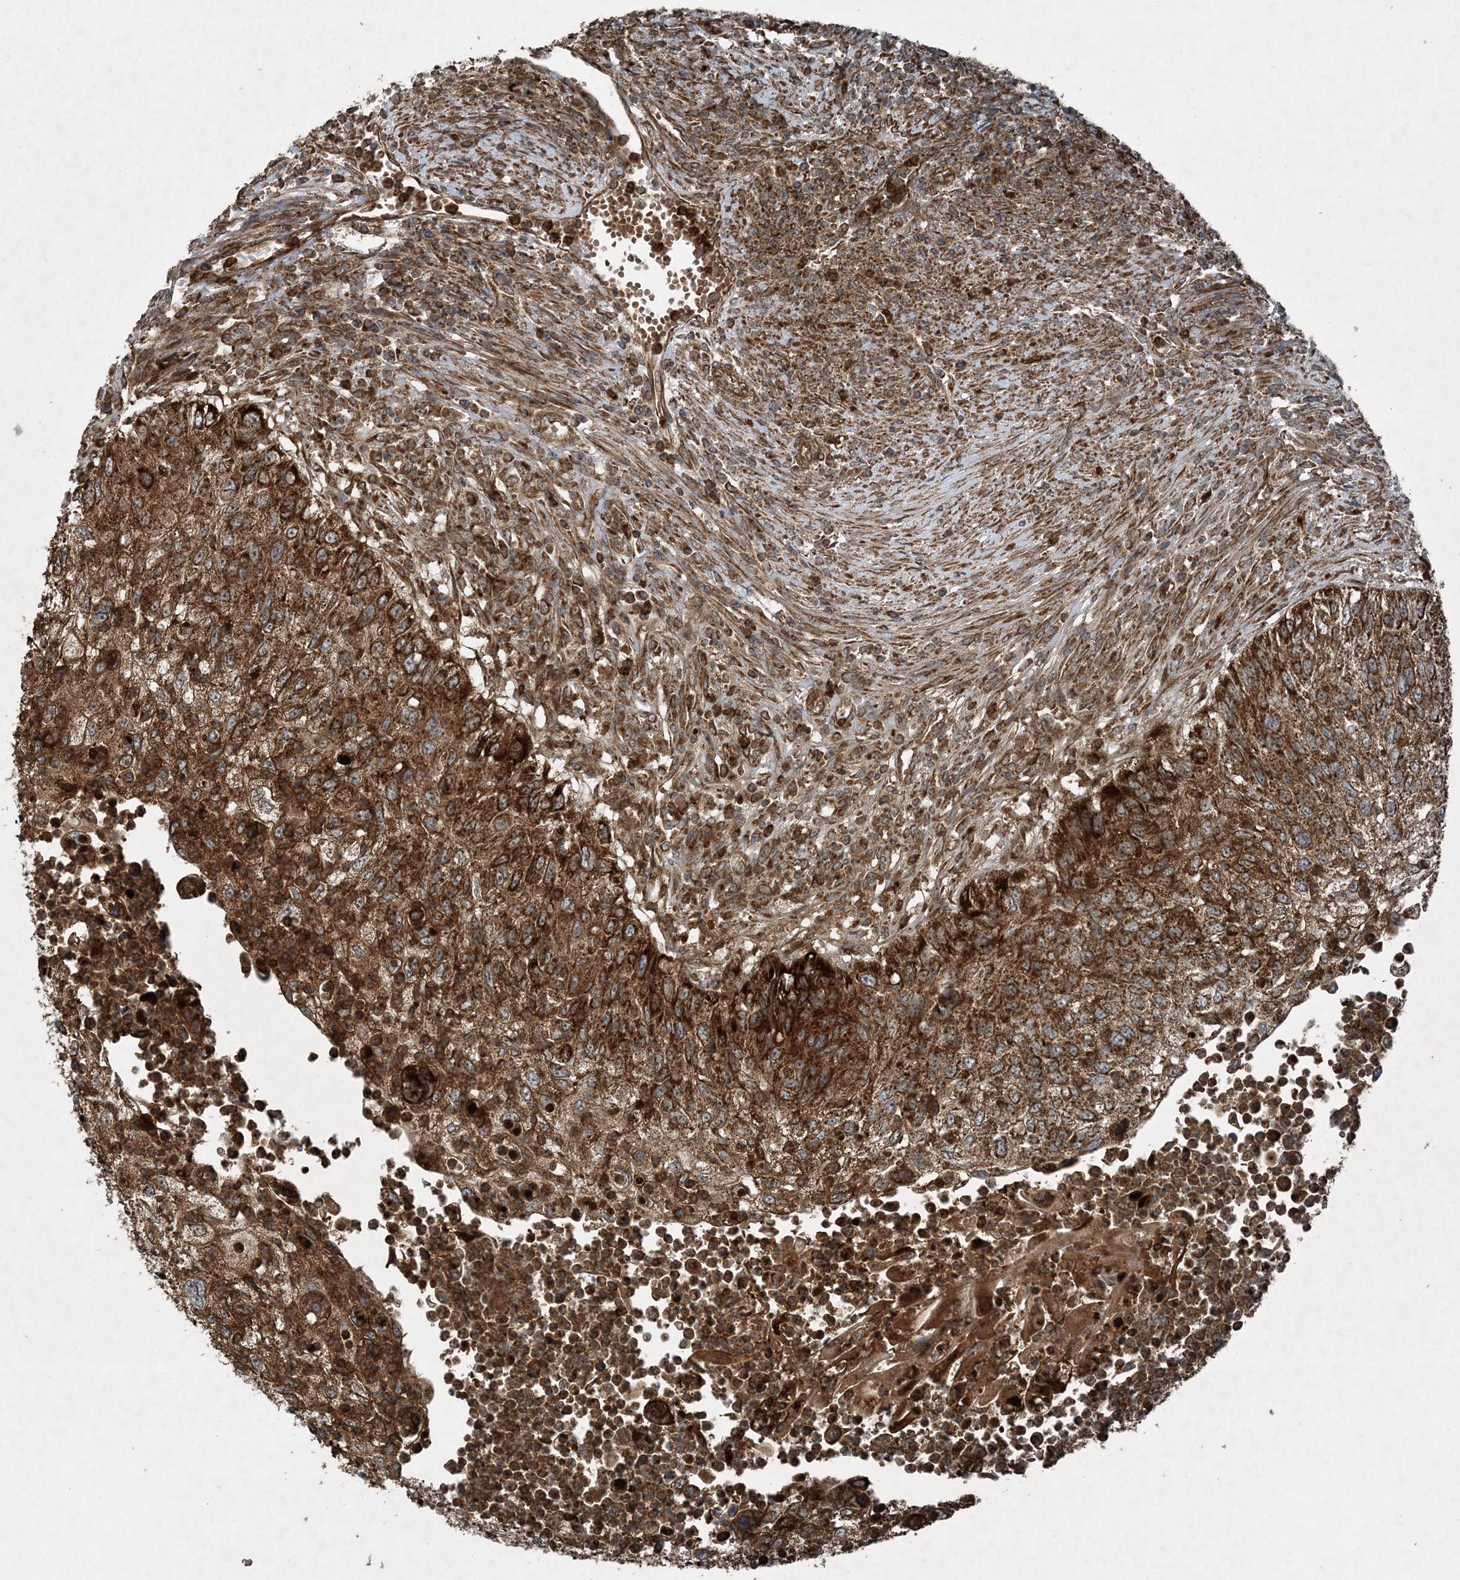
{"staining": {"intensity": "strong", "quantity": ">75%", "location": "cytoplasmic/membranous"}, "tissue": "urothelial cancer", "cell_type": "Tumor cells", "image_type": "cancer", "snomed": [{"axis": "morphology", "description": "Urothelial carcinoma, High grade"}, {"axis": "topography", "description": "Urinary bladder"}], "caption": "This photomicrograph exhibits urothelial cancer stained with immunohistochemistry (IHC) to label a protein in brown. The cytoplasmic/membranous of tumor cells show strong positivity for the protein. Nuclei are counter-stained blue.", "gene": "COPS7B", "patient": {"sex": "female", "age": 60}}